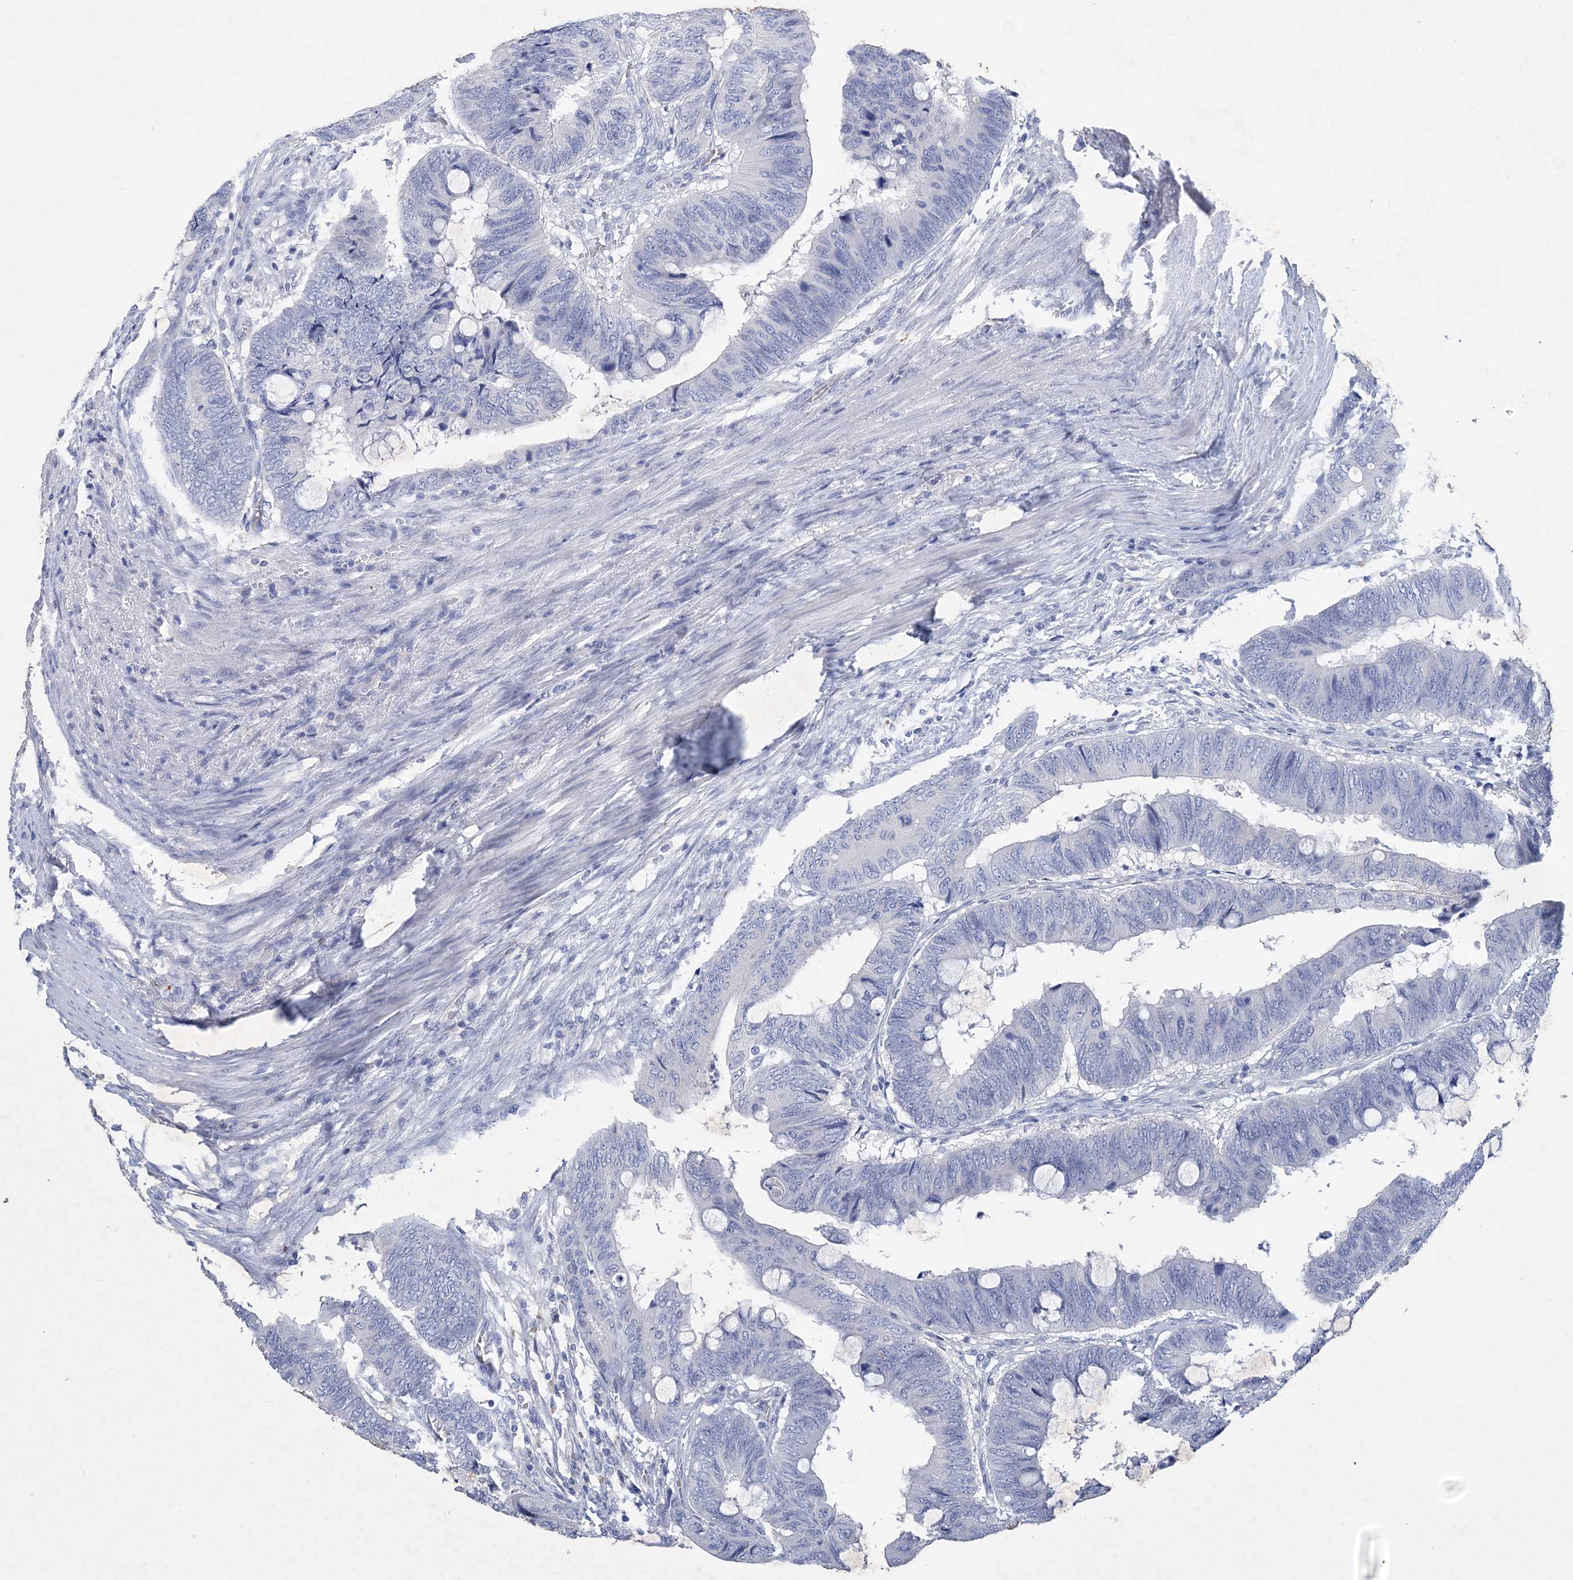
{"staining": {"intensity": "negative", "quantity": "none", "location": "none"}, "tissue": "colorectal cancer", "cell_type": "Tumor cells", "image_type": "cancer", "snomed": [{"axis": "morphology", "description": "Normal tissue, NOS"}, {"axis": "morphology", "description": "Adenocarcinoma, NOS"}, {"axis": "topography", "description": "Rectum"}, {"axis": "topography", "description": "Peripheral nerve tissue"}], "caption": "This image is of colorectal cancer (adenocarcinoma) stained with IHC to label a protein in brown with the nuclei are counter-stained blue. There is no positivity in tumor cells.", "gene": "COPS8", "patient": {"sex": "male", "age": 92}}